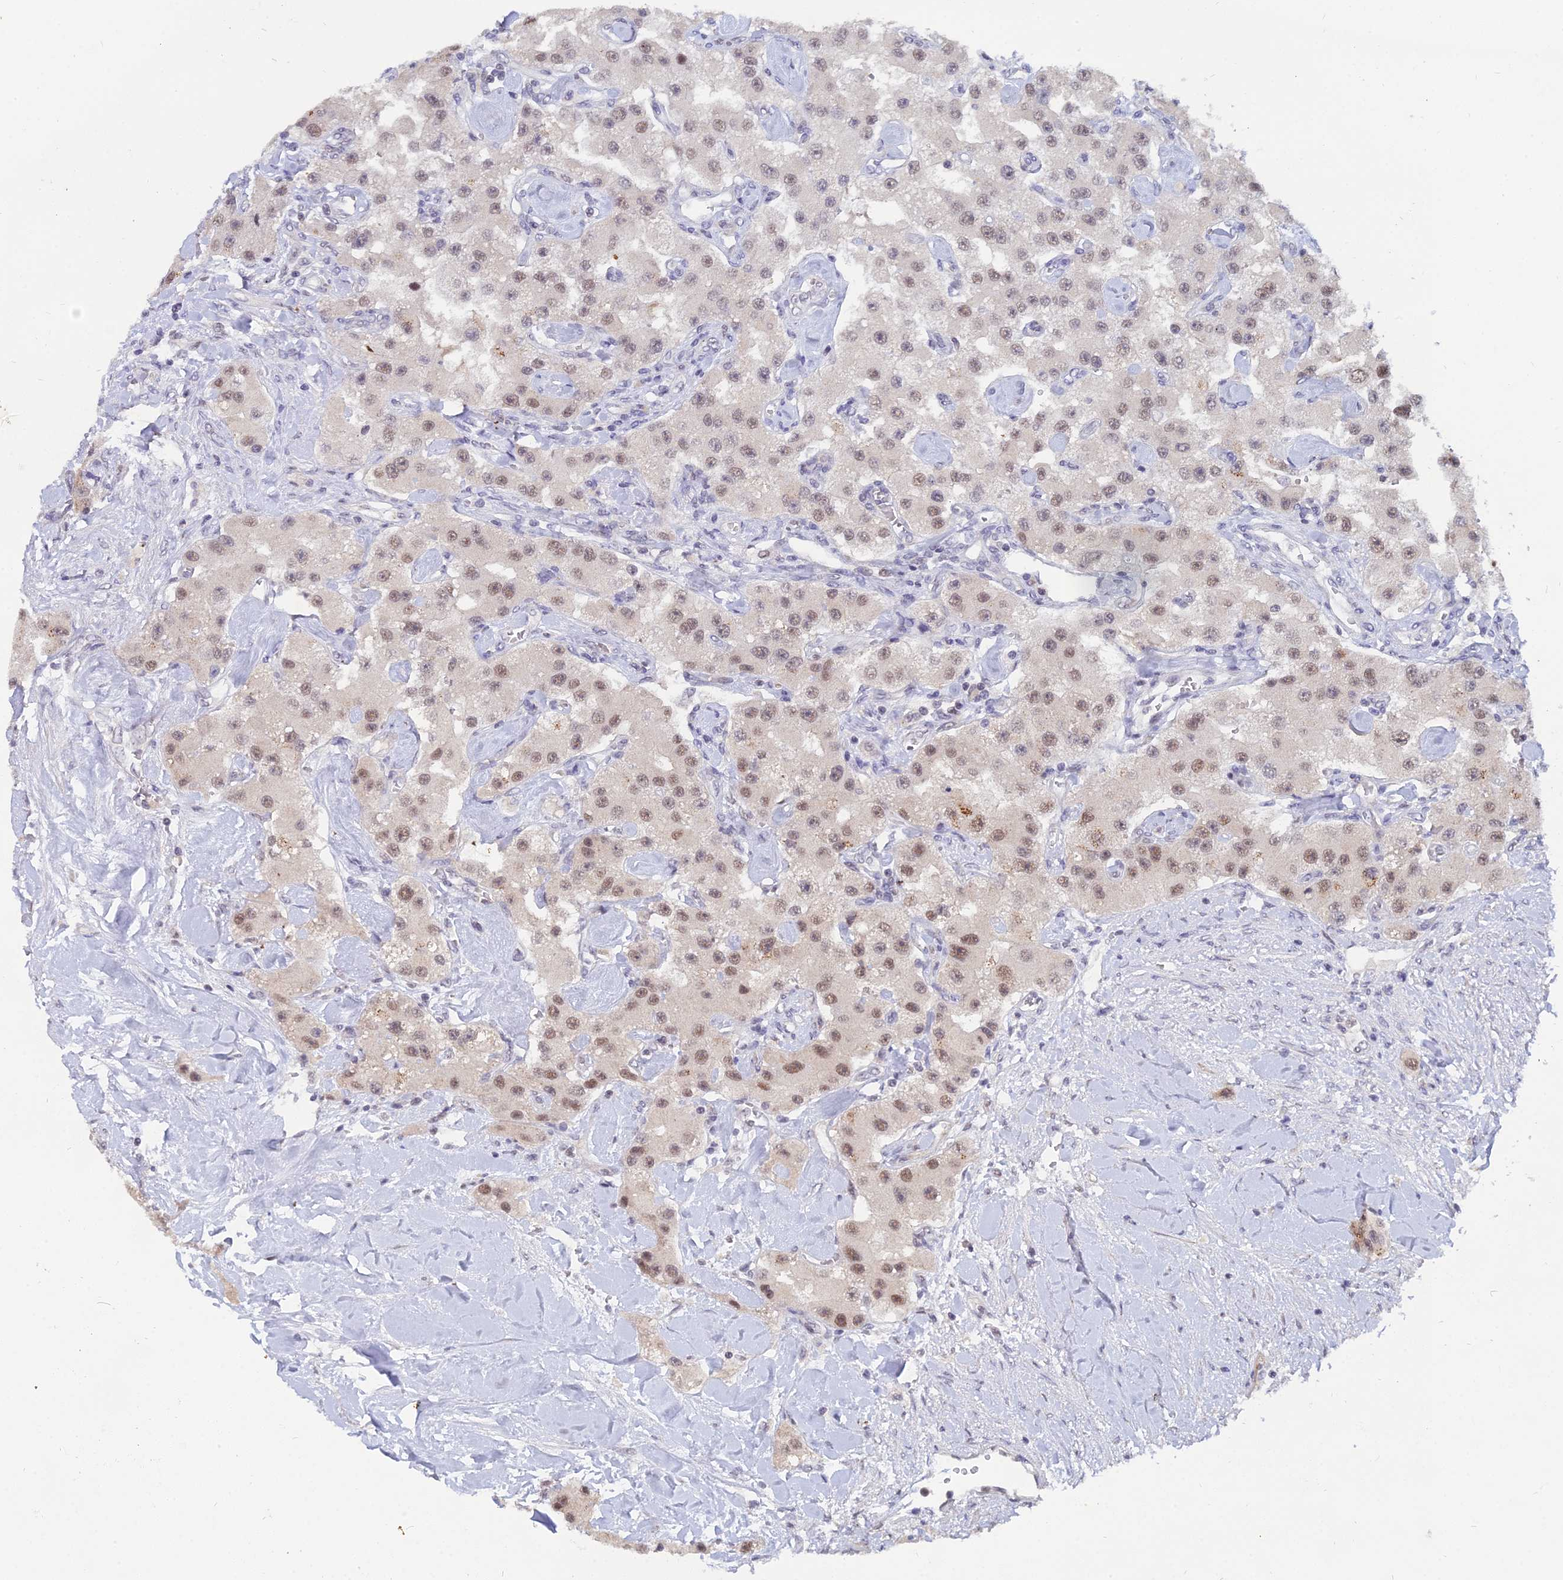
{"staining": {"intensity": "moderate", "quantity": ">75%", "location": "nuclear"}, "tissue": "carcinoid", "cell_type": "Tumor cells", "image_type": "cancer", "snomed": [{"axis": "morphology", "description": "Carcinoid, malignant, NOS"}, {"axis": "topography", "description": "Pancreas"}], "caption": "An IHC histopathology image of tumor tissue is shown. Protein staining in brown shows moderate nuclear positivity in malignant carcinoid within tumor cells.", "gene": "THOC3", "patient": {"sex": "male", "age": 41}}